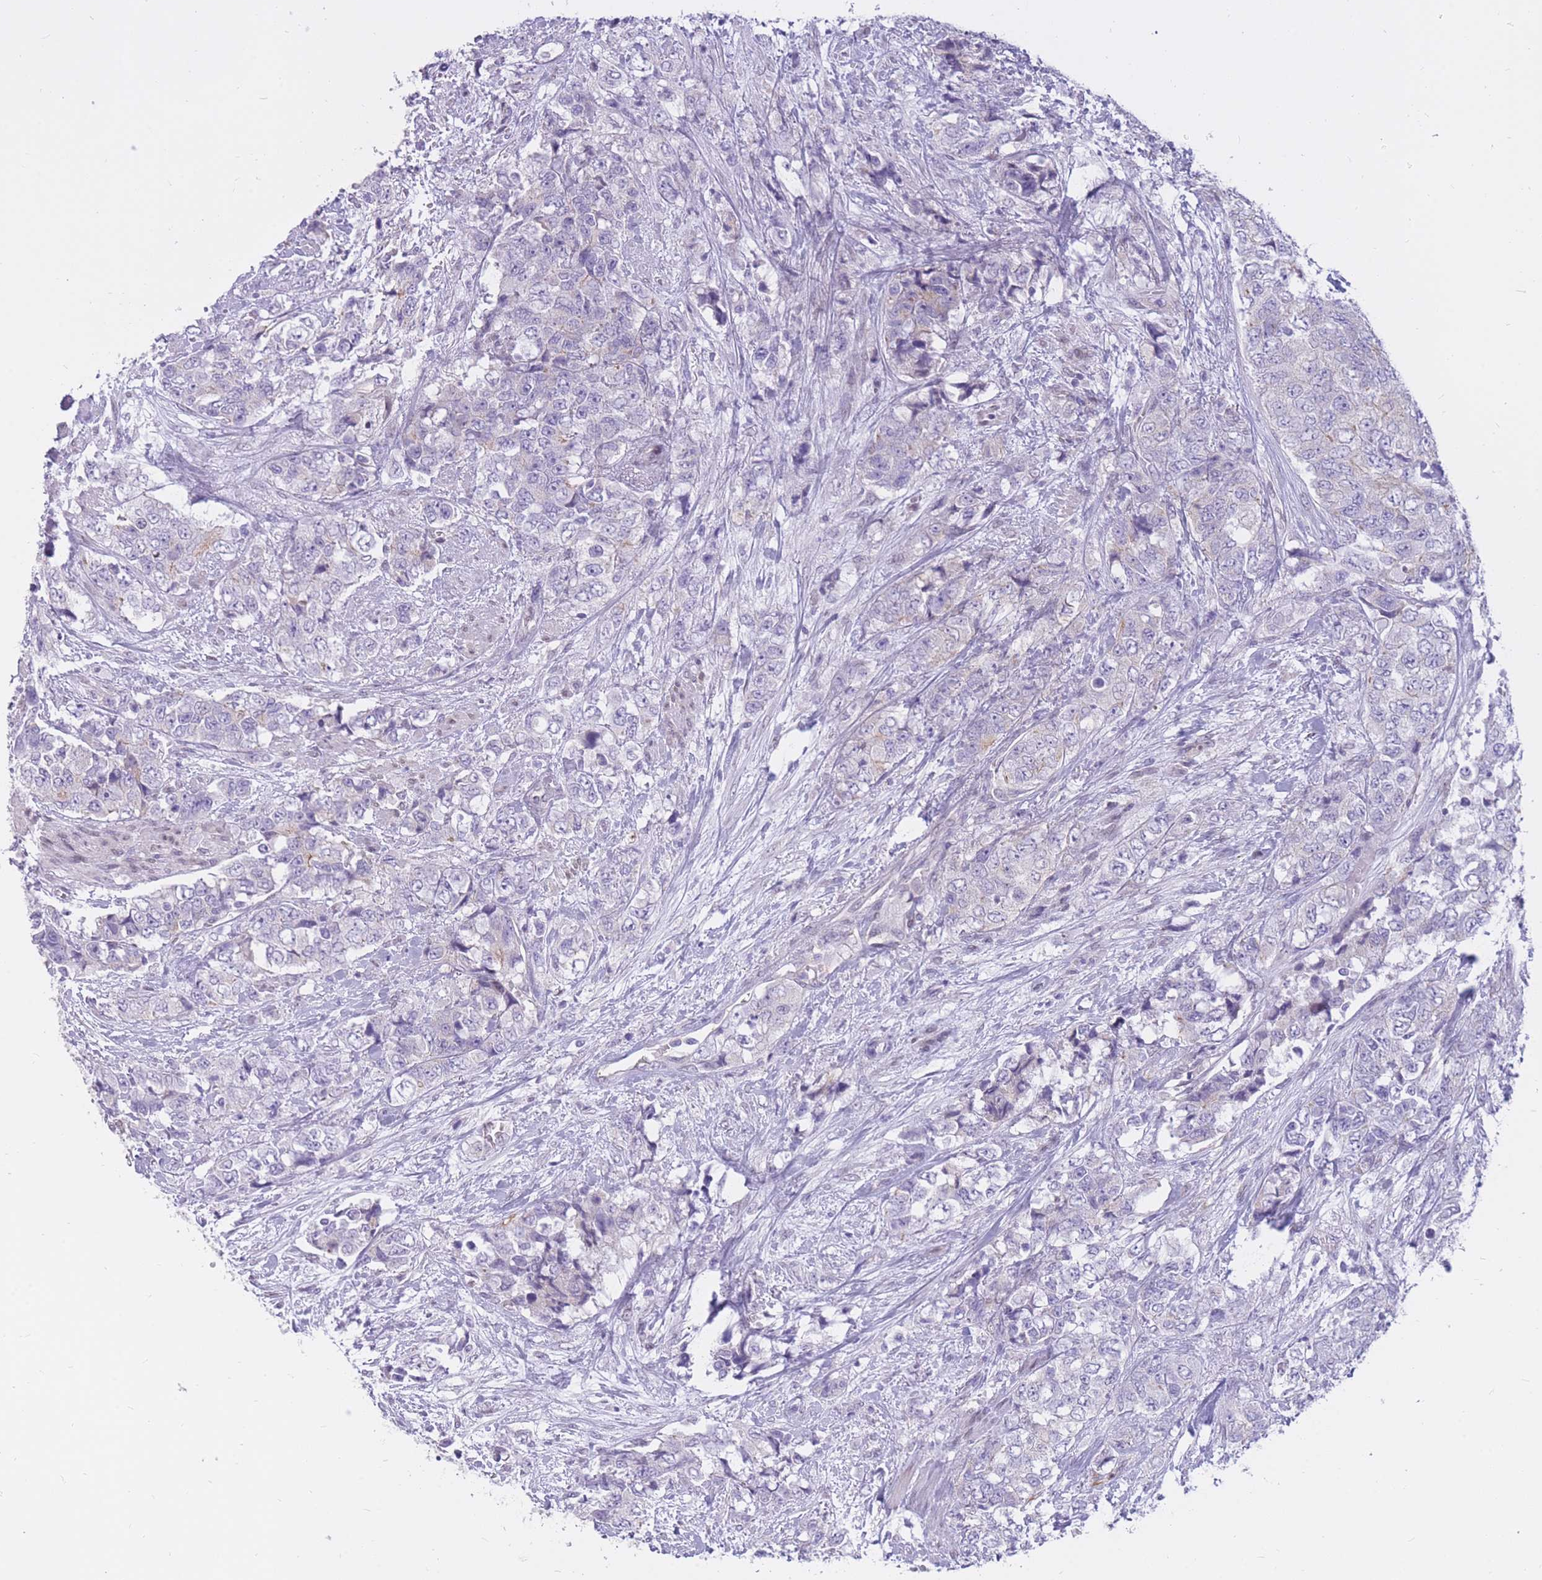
{"staining": {"intensity": "negative", "quantity": "none", "location": "none"}, "tissue": "urothelial cancer", "cell_type": "Tumor cells", "image_type": "cancer", "snomed": [{"axis": "morphology", "description": "Urothelial carcinoma, High grade"}, {"axis": "topography", "description": "Urinary bladder"}], "caption": "An immunohistochemistry (IHC) image of urothelial cancer is shown. There is no staining in tumor cells of urothelial cancer. (Stains: DAB immunohistochemistry with hematoxylin counter stain, Microscopy: brightfield microscopy at high magnification).", "gene": "HOOK2", "patient": {"sex": "female", "age": 78}}